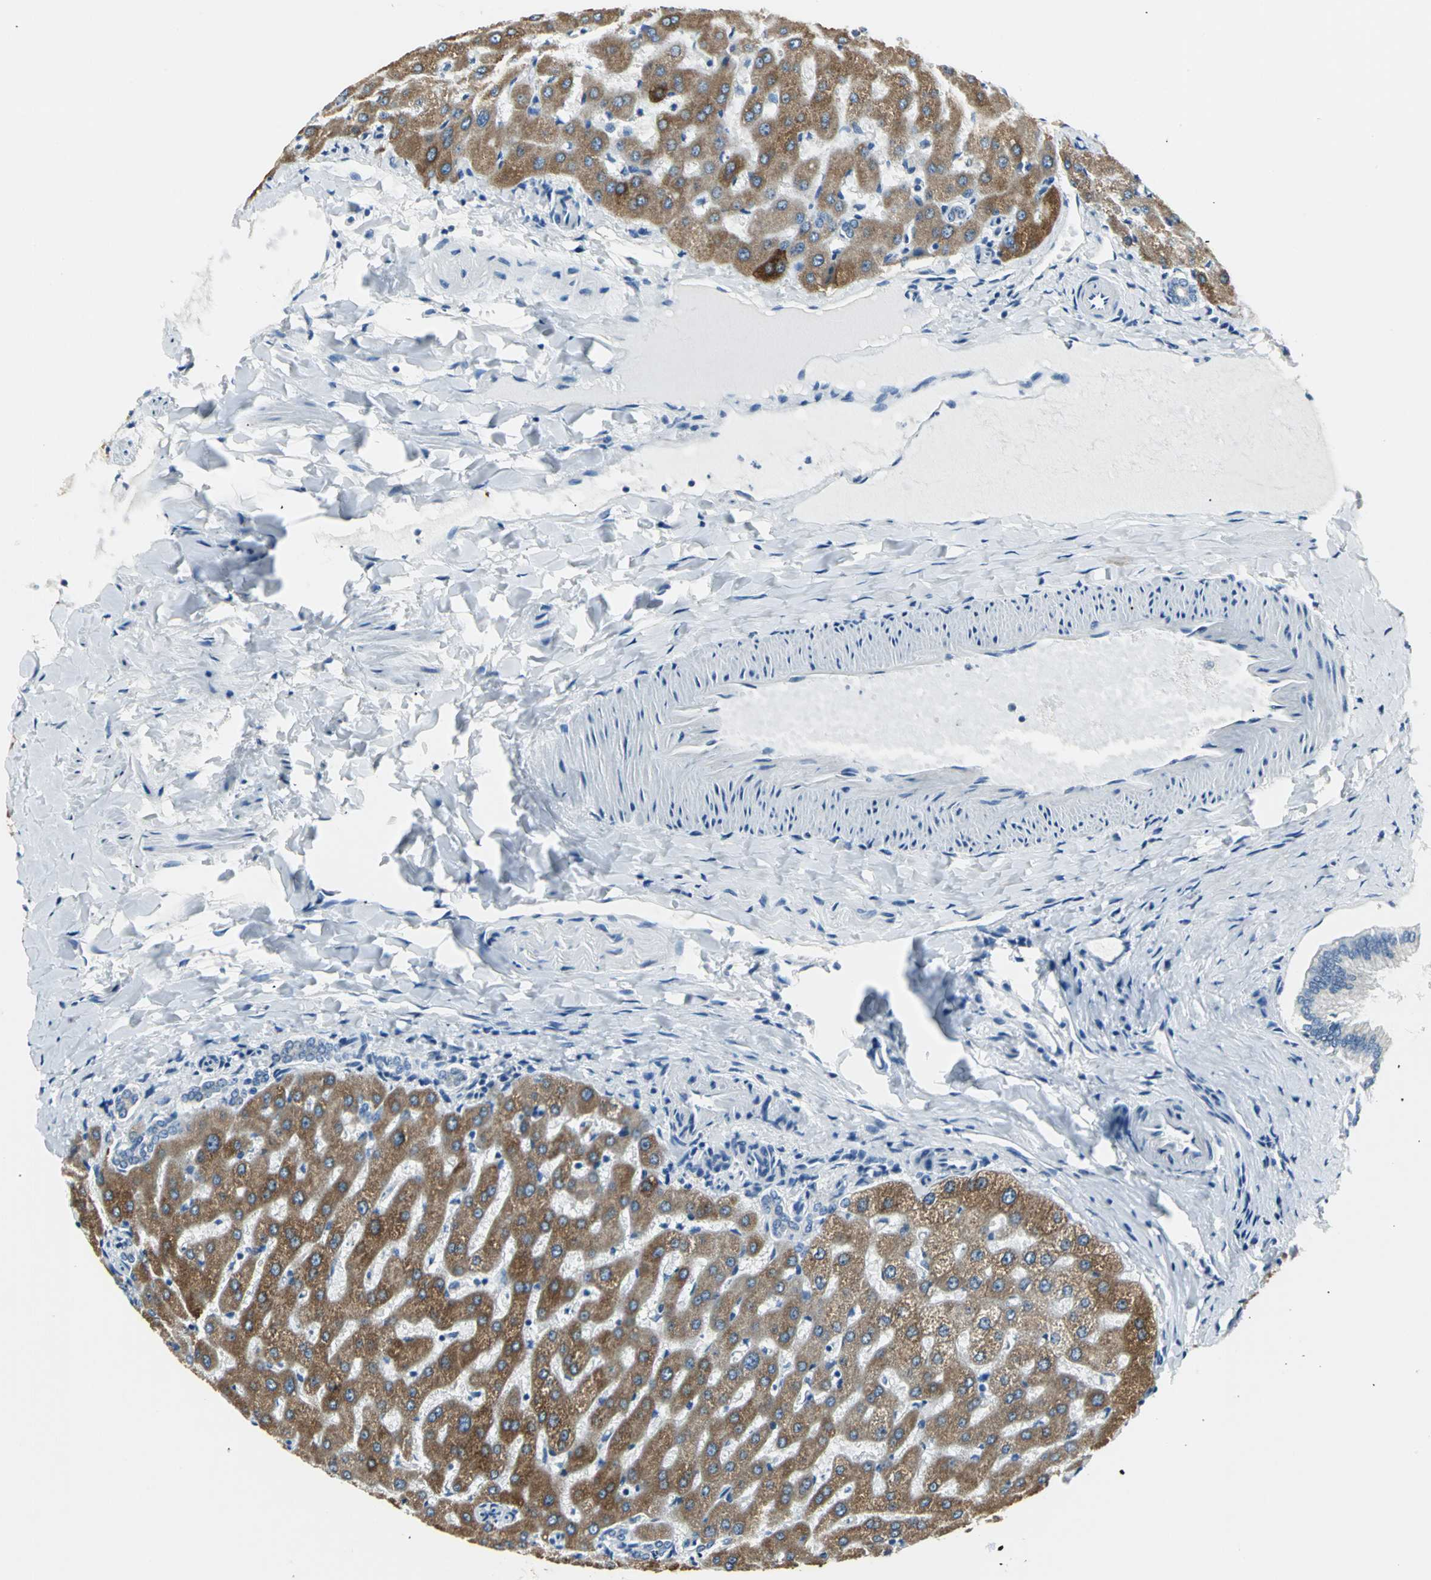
{"staining": {"intensity": "weak", "quantity": ">75%", "location": "cytoplasmic/membranous"}, "tissue": "liver", "cell_type": "Cholangiocytes", "image_type": "normal", "snomed": [{"axis": "morphology", "description": "Normal tissue, NOS"}, {"axis": "morphology", "description": "Fibrosis, NOS"}, {"axis": "topography", "description": "Liver"}], "caption": "Protein staining of unremarkable liver reveals weak cytoplasmic/membranous expression in about >75% of cholangiocytes. The staining was performed using DAB to visualize the protein expression in brown, while the nuclei were stained in blue with hematoxylin (Magnification: 20x).", "gene": "B3GNT2", "patient": {"sex": "female", "age": 29}}